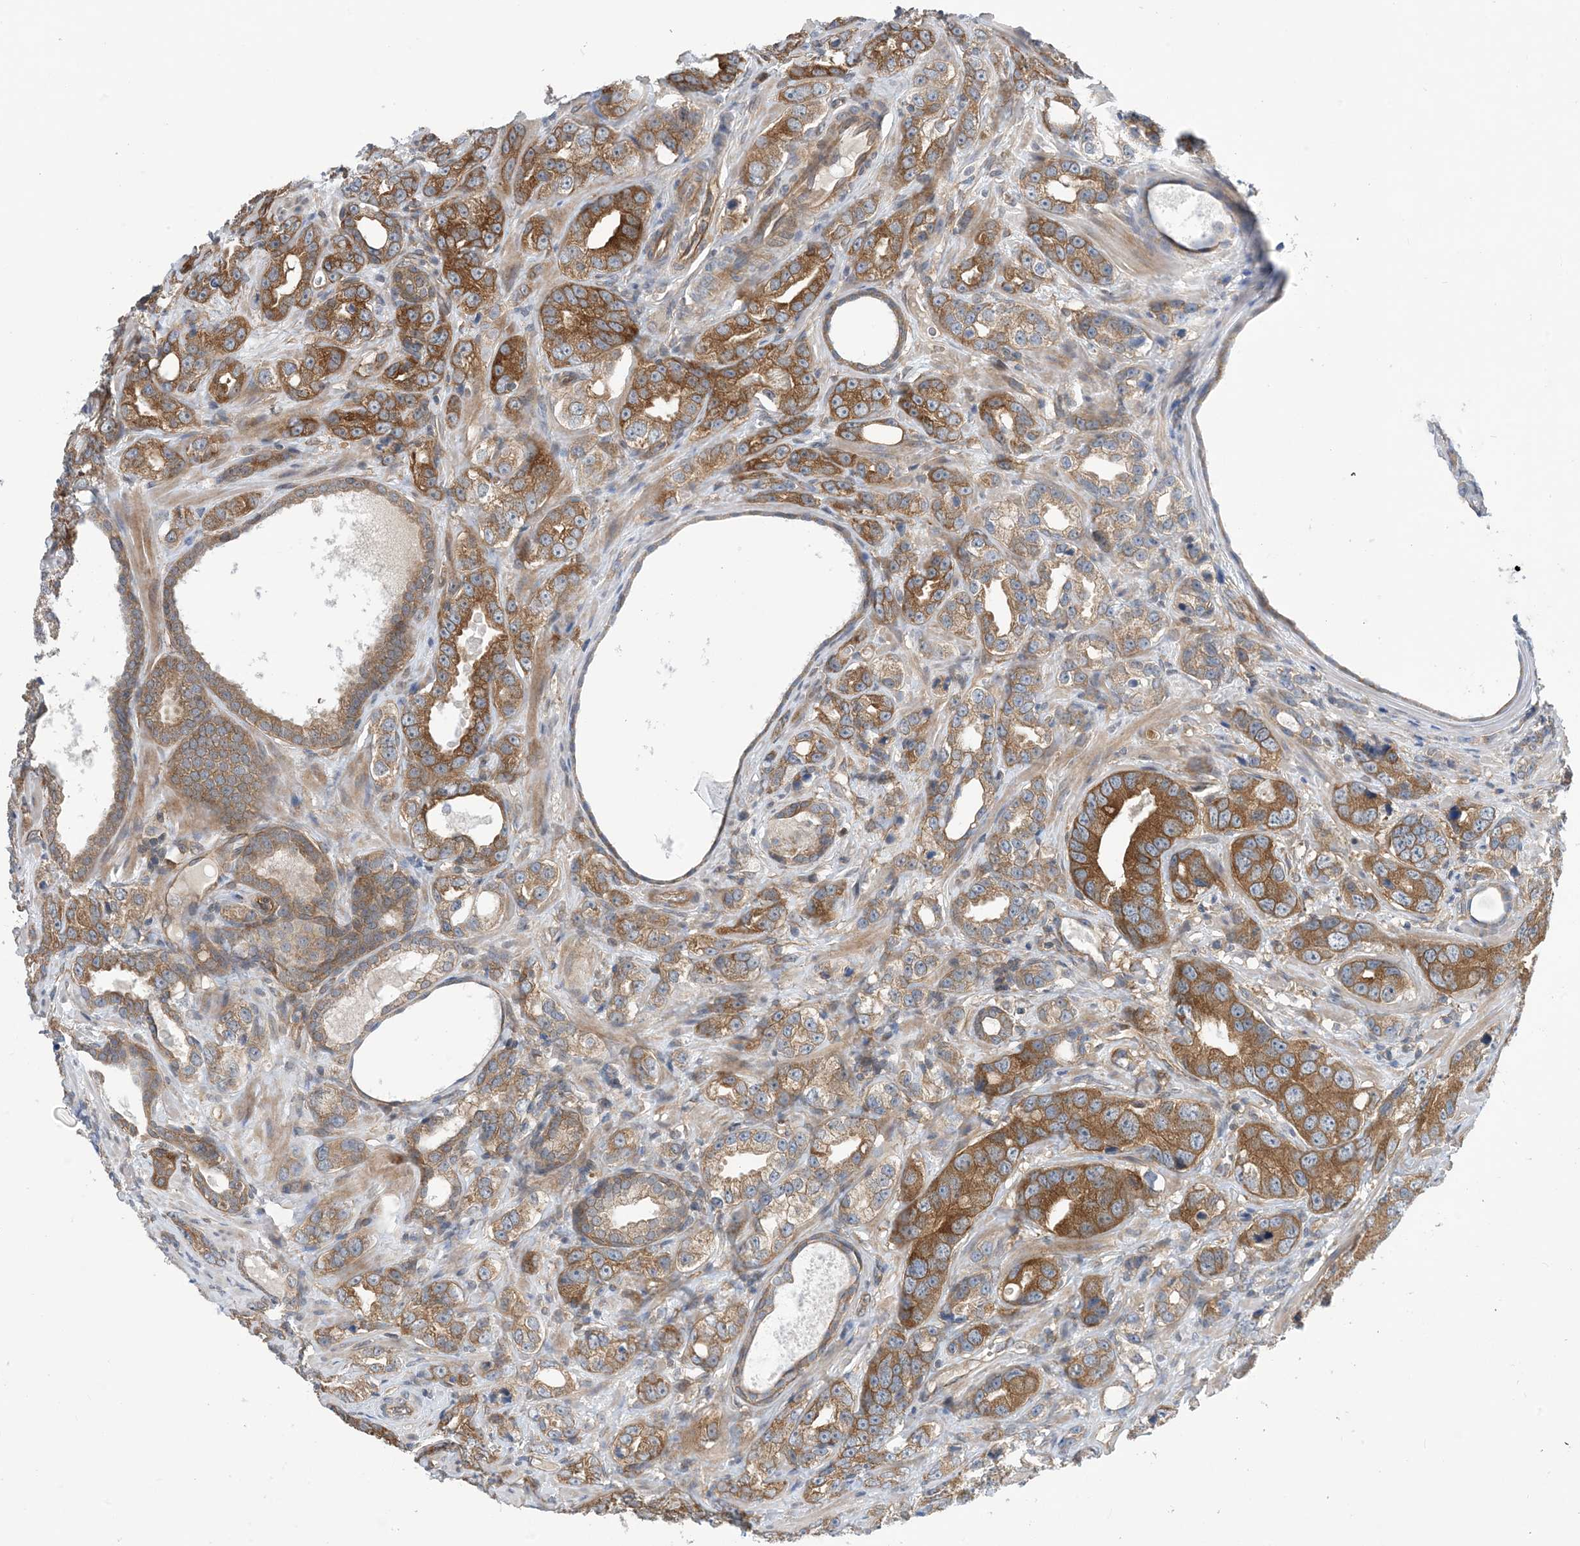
{"staining": {"intensity": "strong", "quantity": ">75%", "location": "cytoplasmic/membranous"}, "tissue": "prostate cancer", "cell_type": "Tumor cells", "image_type": "cancer", "snomed": [{"axis": "morphology", "description": "Adenocarcinoma, High grade"}, {"axis": "topography", "description": "Prostate"}], "caption": "Prostate adenocarcinoma (high-grade) stained with a protein marker demonstrates strong staining in tumor cells.", "gene": "EHBP1", "patient": {"sex": "male", "age": 62}}